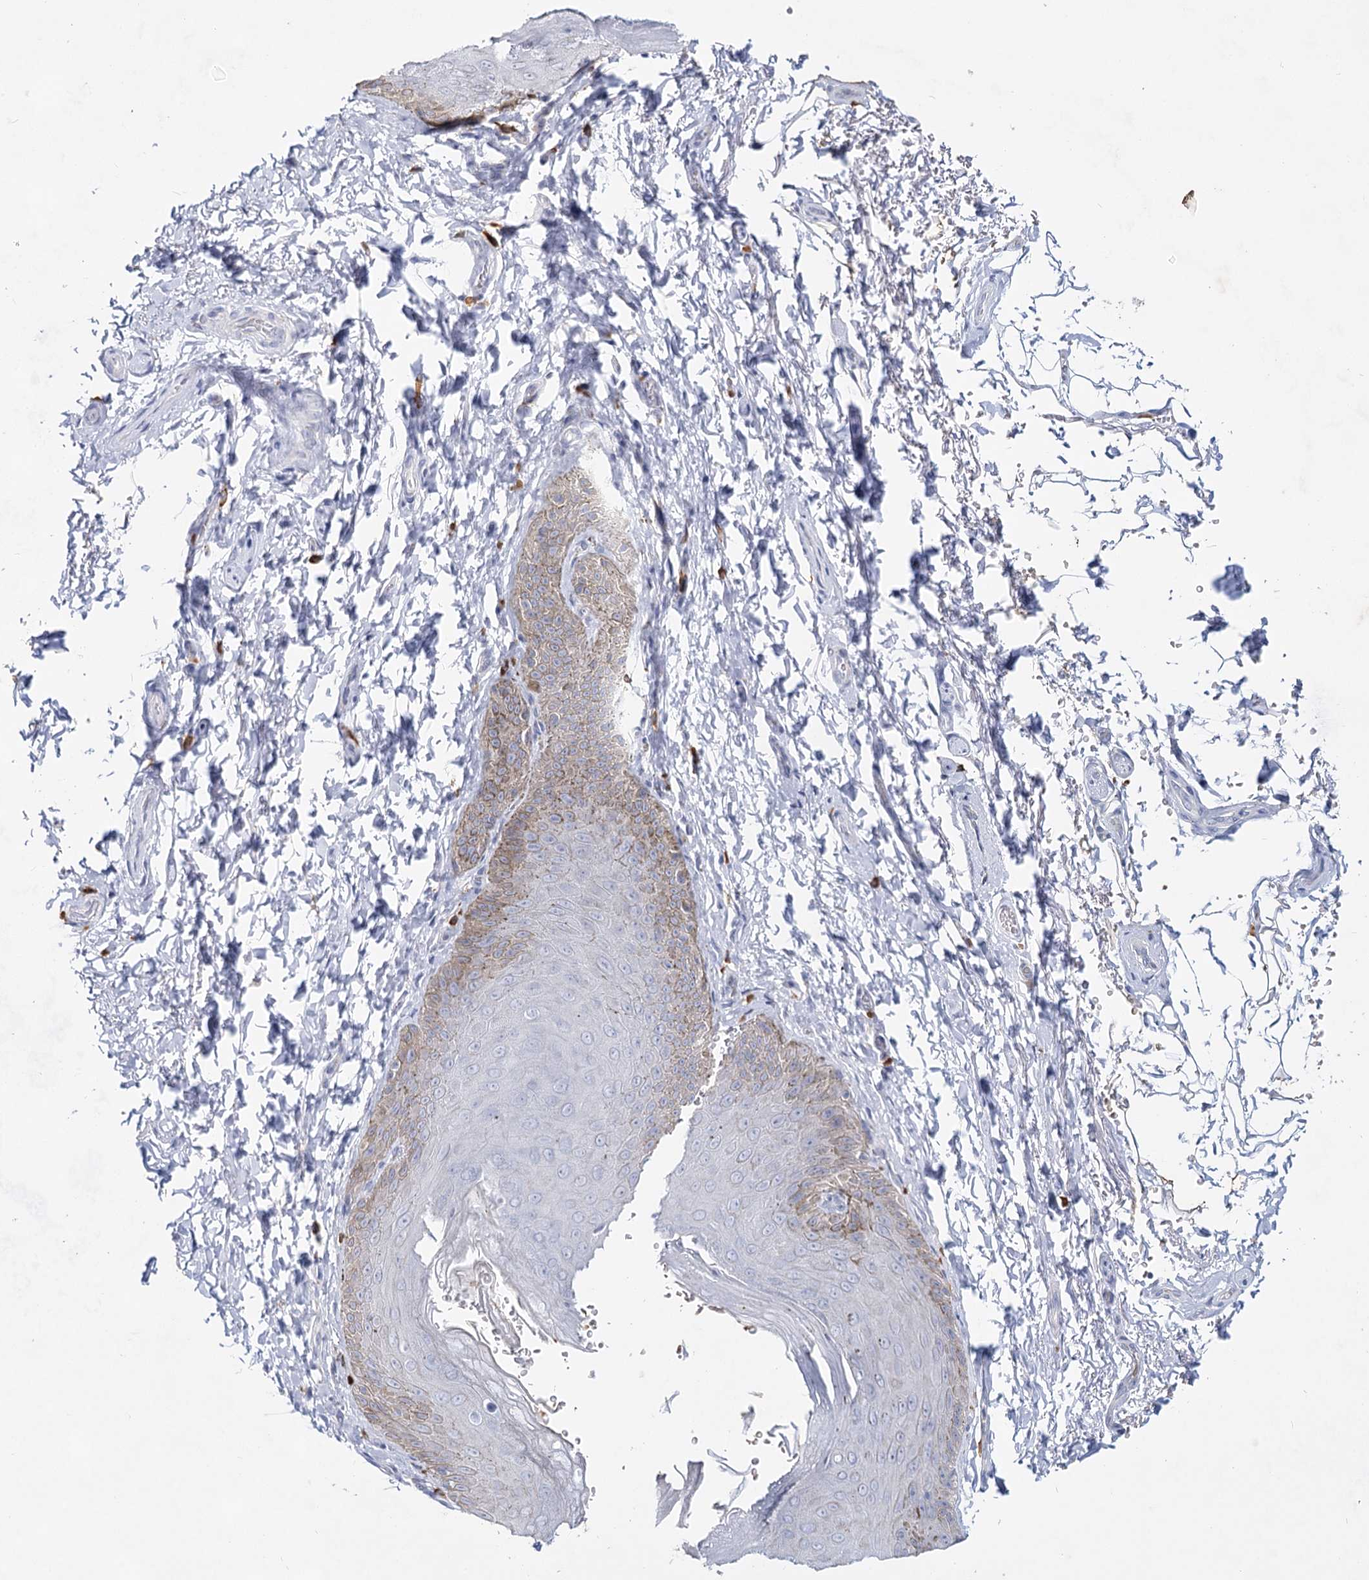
{"staining": {"intensity": "moderate", "quantity": "<25%", "location": "cytoplasmic/membranous"}, "tissue": "skin", "cell_type": "Epidermal cells", "image_type": "normal", "snomed": [{"axis": "morphology", "description": "Normal tissue, NOS"}, {"axis": "topography", "description": "Anal"}], "caption": "Protein staining of normal skin reveals moderate cytoplasmic/membranous staining in about <25% of epidermal cells.", "gene": "CCDC73", "patient": {"sex": "male", "age": 44}}